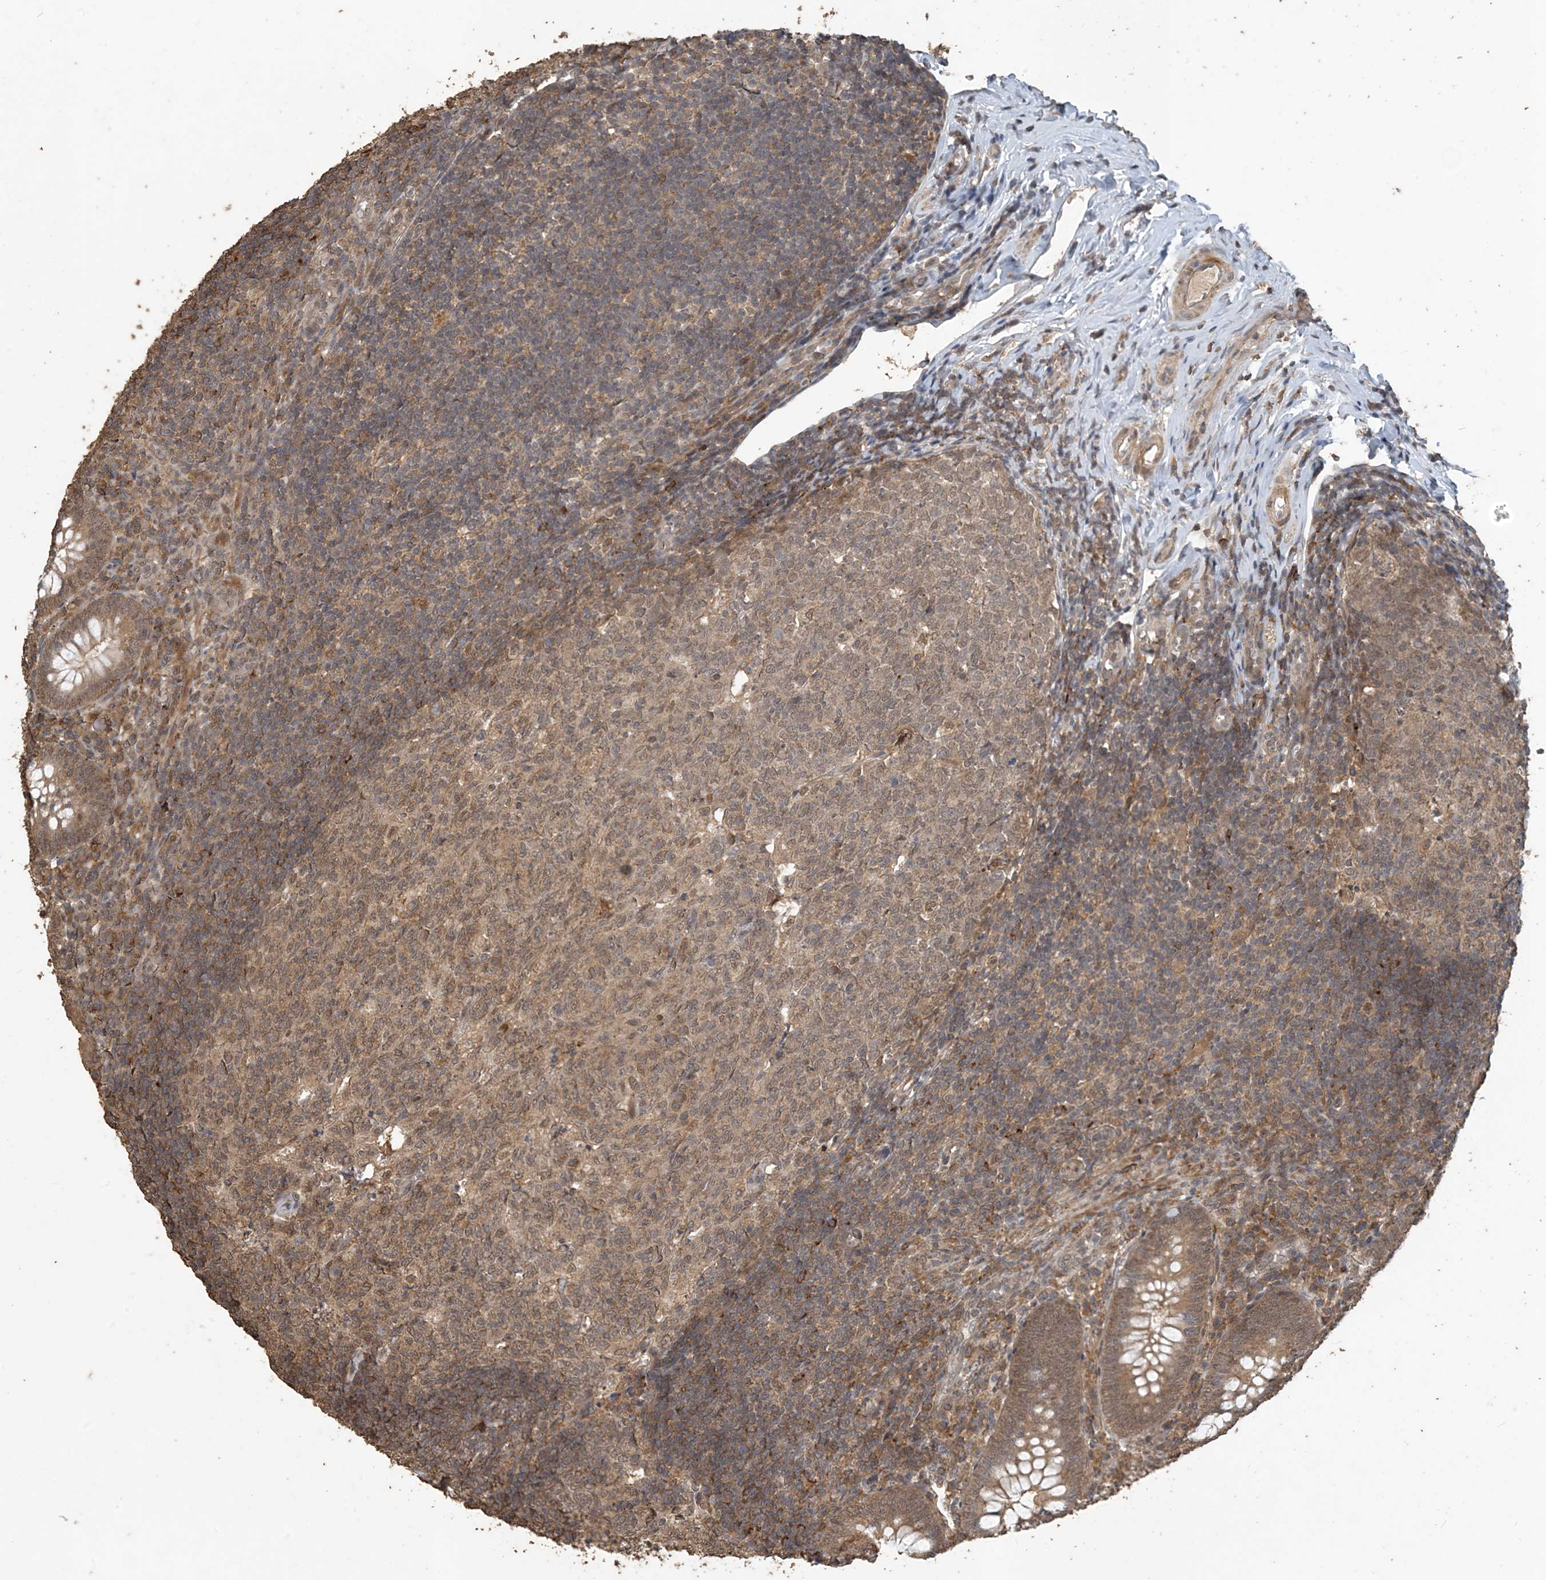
{"staining": {"intensity": "moderate", "quantity": ">75%", "location": "cytoplasmic/membranous"}, "tissue": "appendix", "cell_type": "Glandular cells", "image_type": "normal", "snomed": [{"axis": "morphology", "description": "Normal tissue, NOS"}, {"axis": "topography", "description": "Appendix"}], "caption": "Brown immunohistochemical staining in benign human appendix displays moderate cytoplasmic/membranous positivity in about >75% of glandular cells. The staining was performed using DAB (3,3'-diaminobenzidine), with brown indicating positive protein expression. Nuclei are stained blue with hematoxylin.", "gene": "ZC3H12A", "patient": {"sex": "male", "age": 14}}